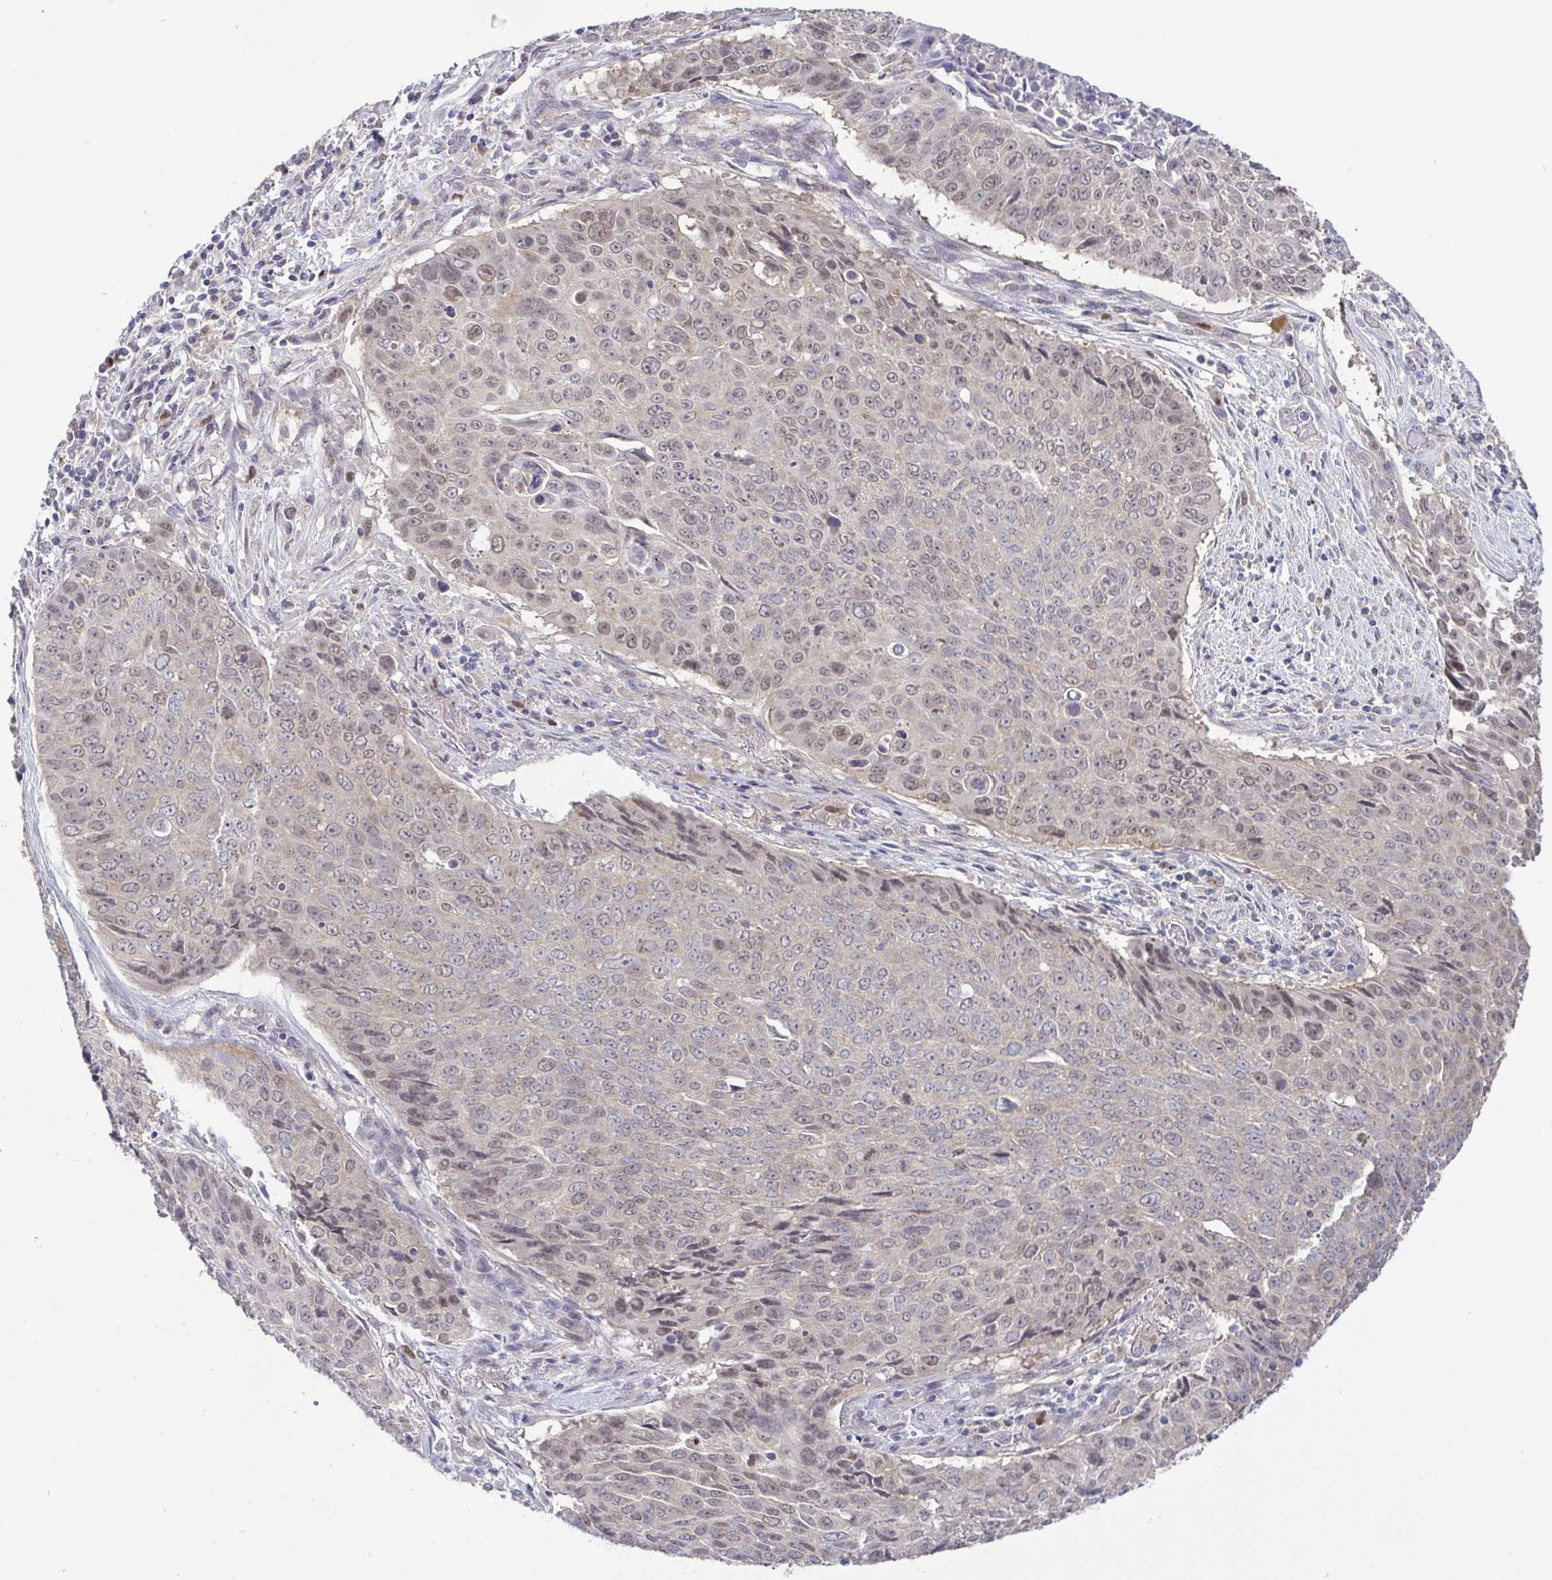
{"staining": {"intensity": "weak", "quantity": "<25%", "location": "nuclear"}, "tissue": "lung cancer", "cell_type": "Tumor cells", "image_type": "cancer", "snomed": [{"axis": "morphology", "description": "Normal tissue, NOS"}, {"axis": "morphology", "description": "Squamous cell carcinoma, NOS"}, {"axis": "topography", "description": "Bronchus"}, {"axis": "topography", "description": "Lung"}], "caption": "Tumor cells show no significant protein staining in lung cancer (squamous cell carcinoma). (IHC, brightfield microscopy, high magnification).", "gene": "UBE2Q1", "patient": {"sex": "male", "age": 64}}